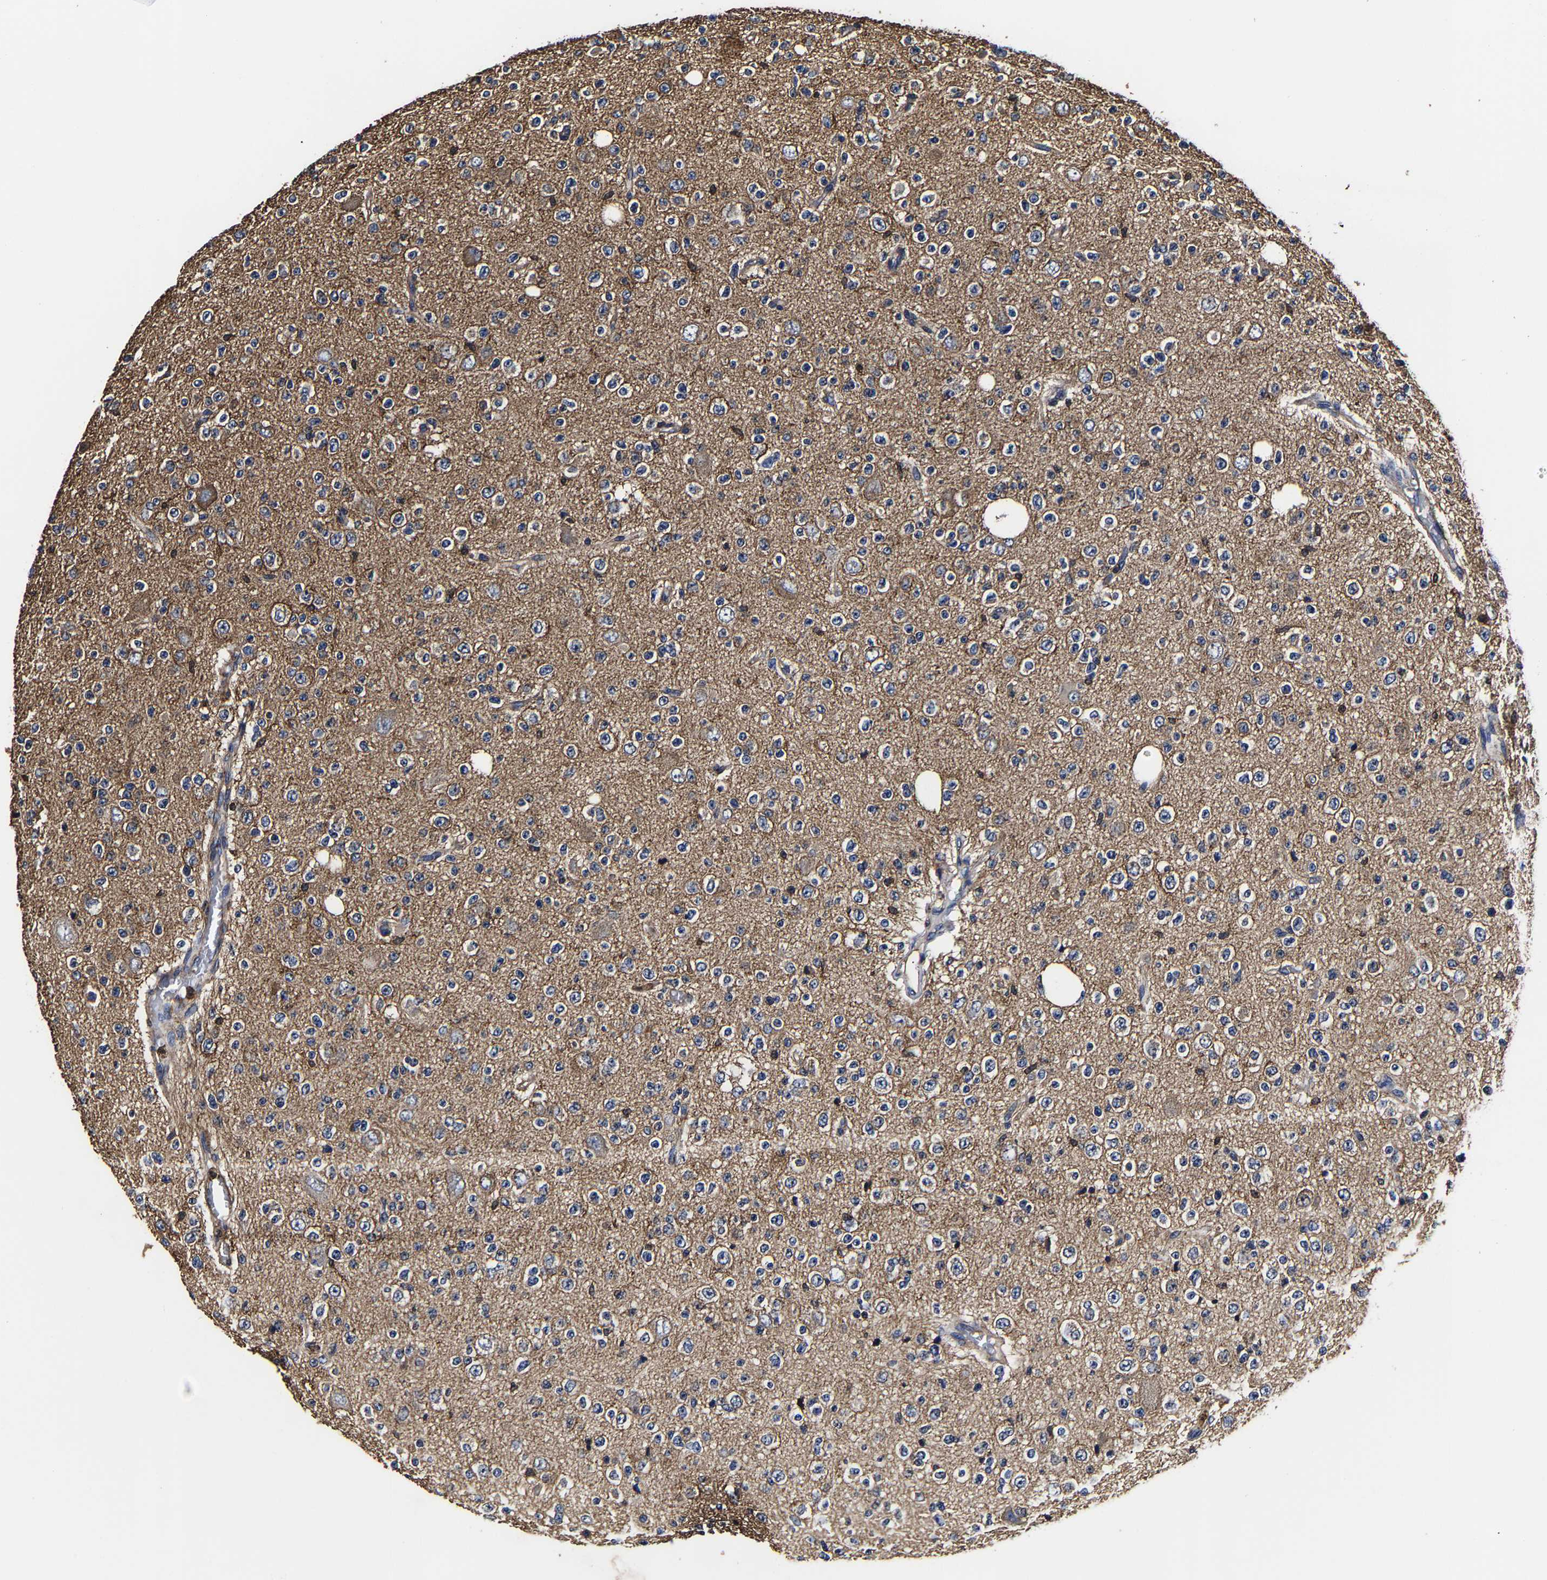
{"staining": {"intensity": "weak", "quantity": "25%-75%", "location": "cytoplasmic/membranous"}, "tissue": "glioma", "cell_type": "Tumor cells", "image_type": "cancer", "snomed": [{"axis": "morphology", "description": "Glioma, malignant, High grade"}, {"axis": "topography", "description": "pancreas cauda"}], "caption": "Human malignant high-grade glioma stained with a protein marker reveals weak staining in tumor cells.", "gene": "SSH3", "patient": {"sex": "male", "age": 60}}